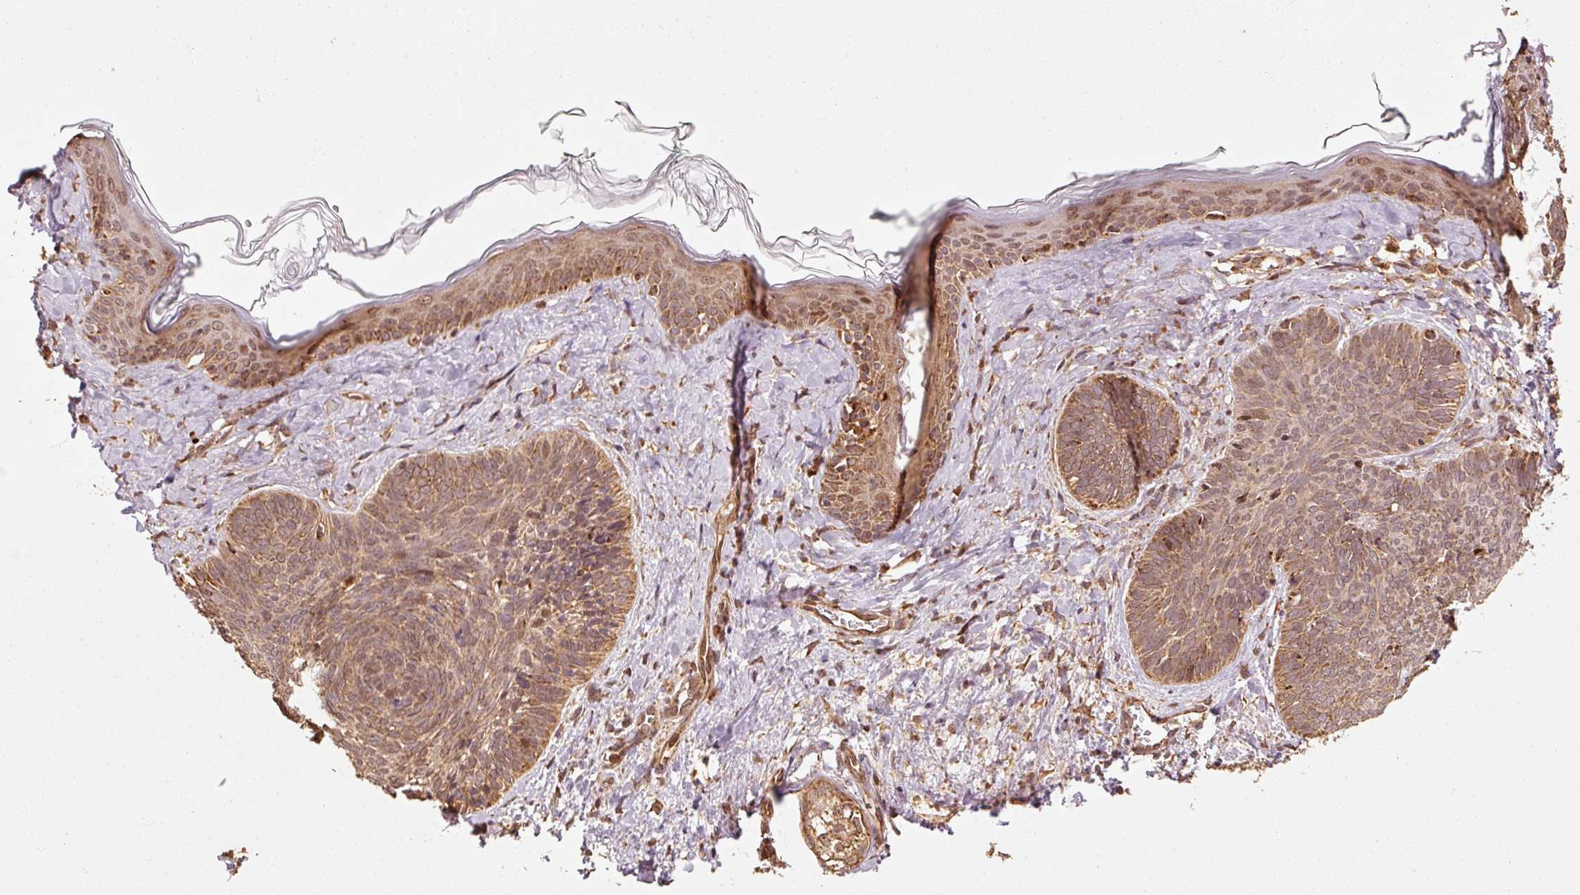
{"staining": {"intensity": "moderate", "quantity": ">75%", "location": "cytoplasmic/membranous"}, "tissue": "skin cancer", "cell_type": "Tumor cells", "image_type": "cancer", "snomed": [{"axis": "morphology", "description": "Basal cell carcinoma"}, {"axis": "topography", "description": "Skin"}], "caption": "Immunohistochemical staining of human skin cancer (basal cell carcinoma) displays medium levels of moderate cytoplasmic/membranous staining in about >75% of tumor cells.", "gene": "MRPL16", "patient": {"sex": "female", "age": 81}}